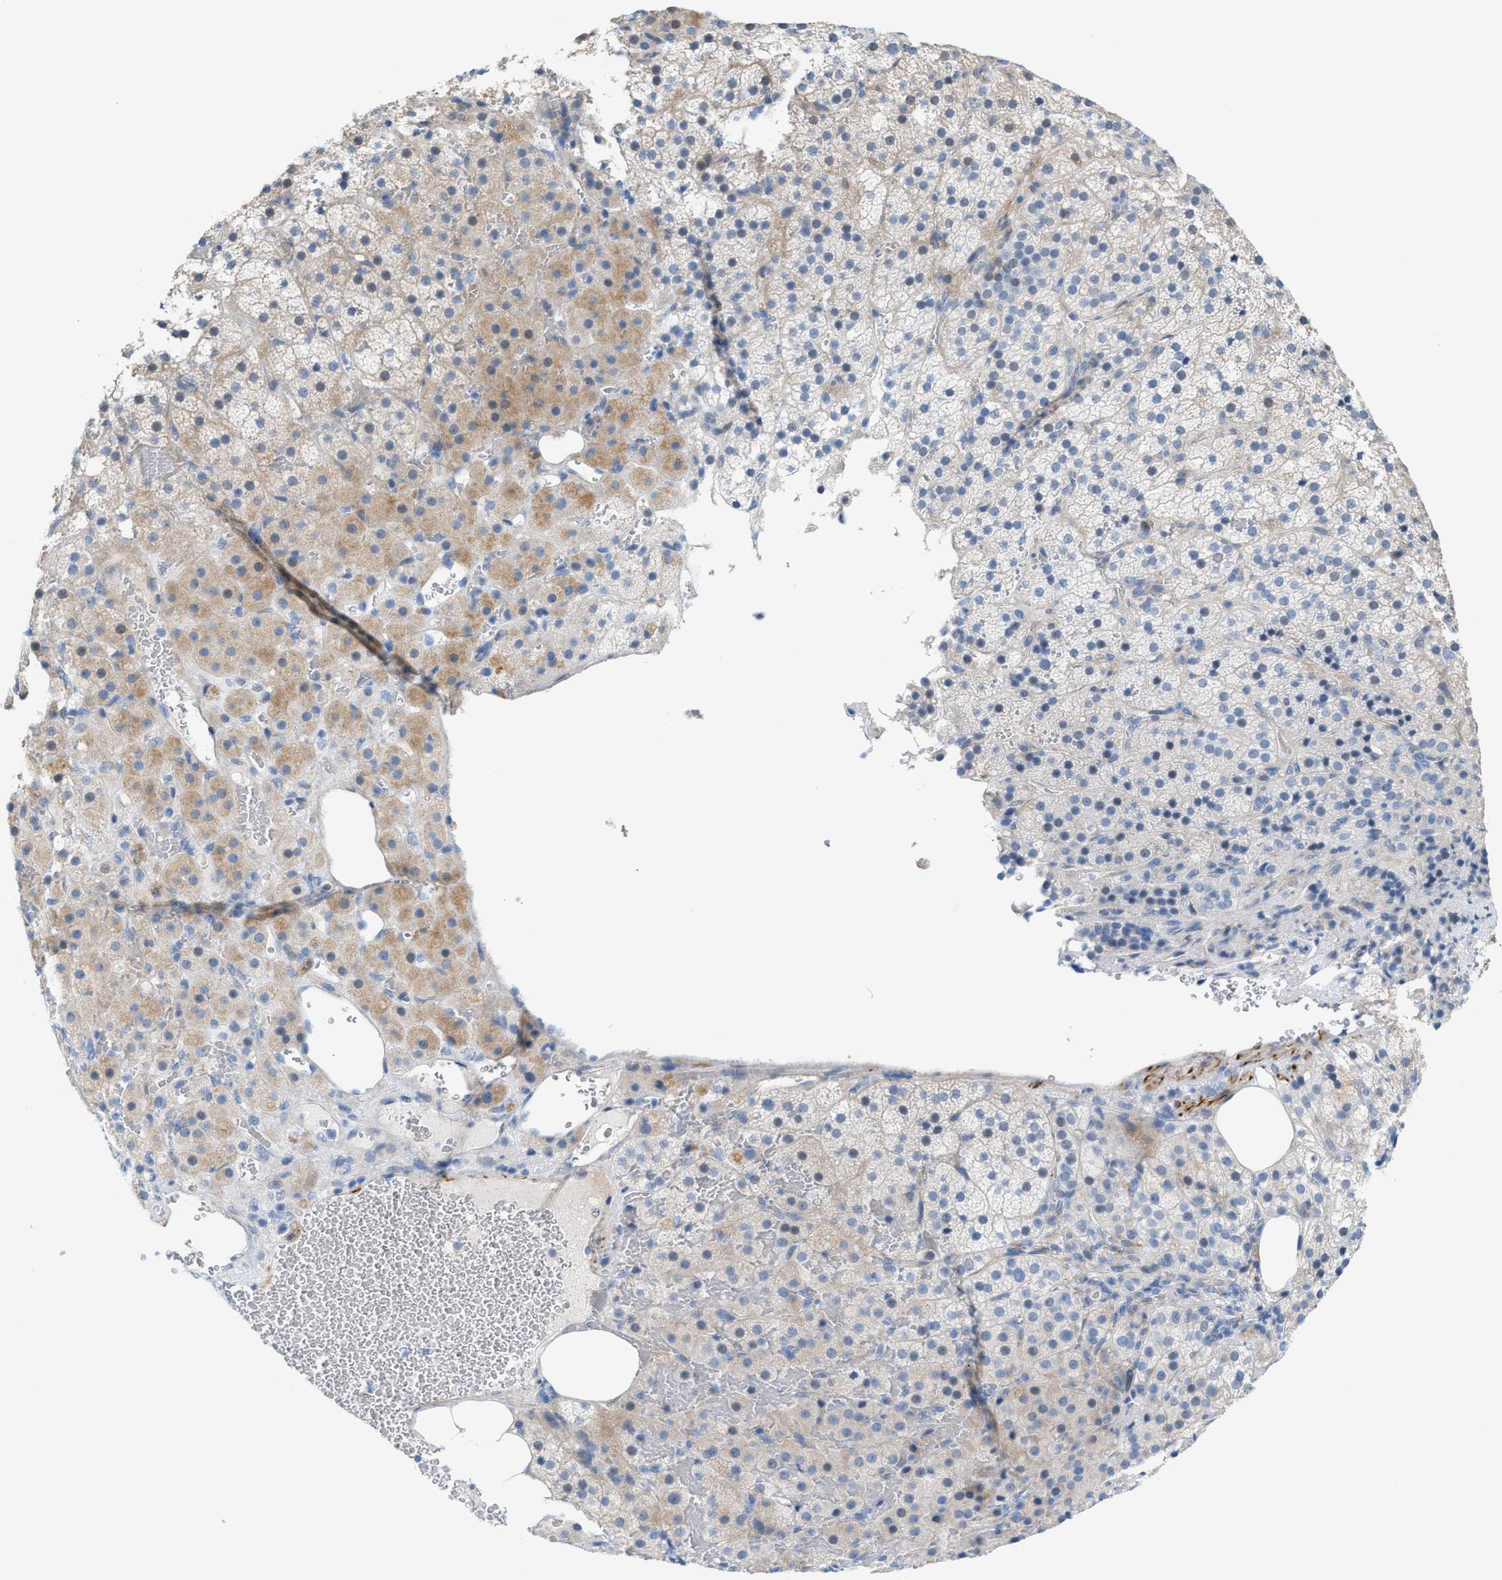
{"staining": {"intensity": "weak", "quantity": "25%-75%", "location": "cytoplasmic/membranous"}, "tissue": "adrenal gland", "cell_type": "Glandular cells", "image_type": "normal", "snomed": [{"axis": "morphology", "description": "Normal tissue, NOS"}, {"axis": "topography", "description": "Adrenal gland"}], "caption": "Glandular cells show low levels of weak cytoplasmic/membranous expression in about 25%-75% of cells in unremarkable human adrenal gland.", "gene": "MPP3", "patient": {"sex": "female", "age": 59}}